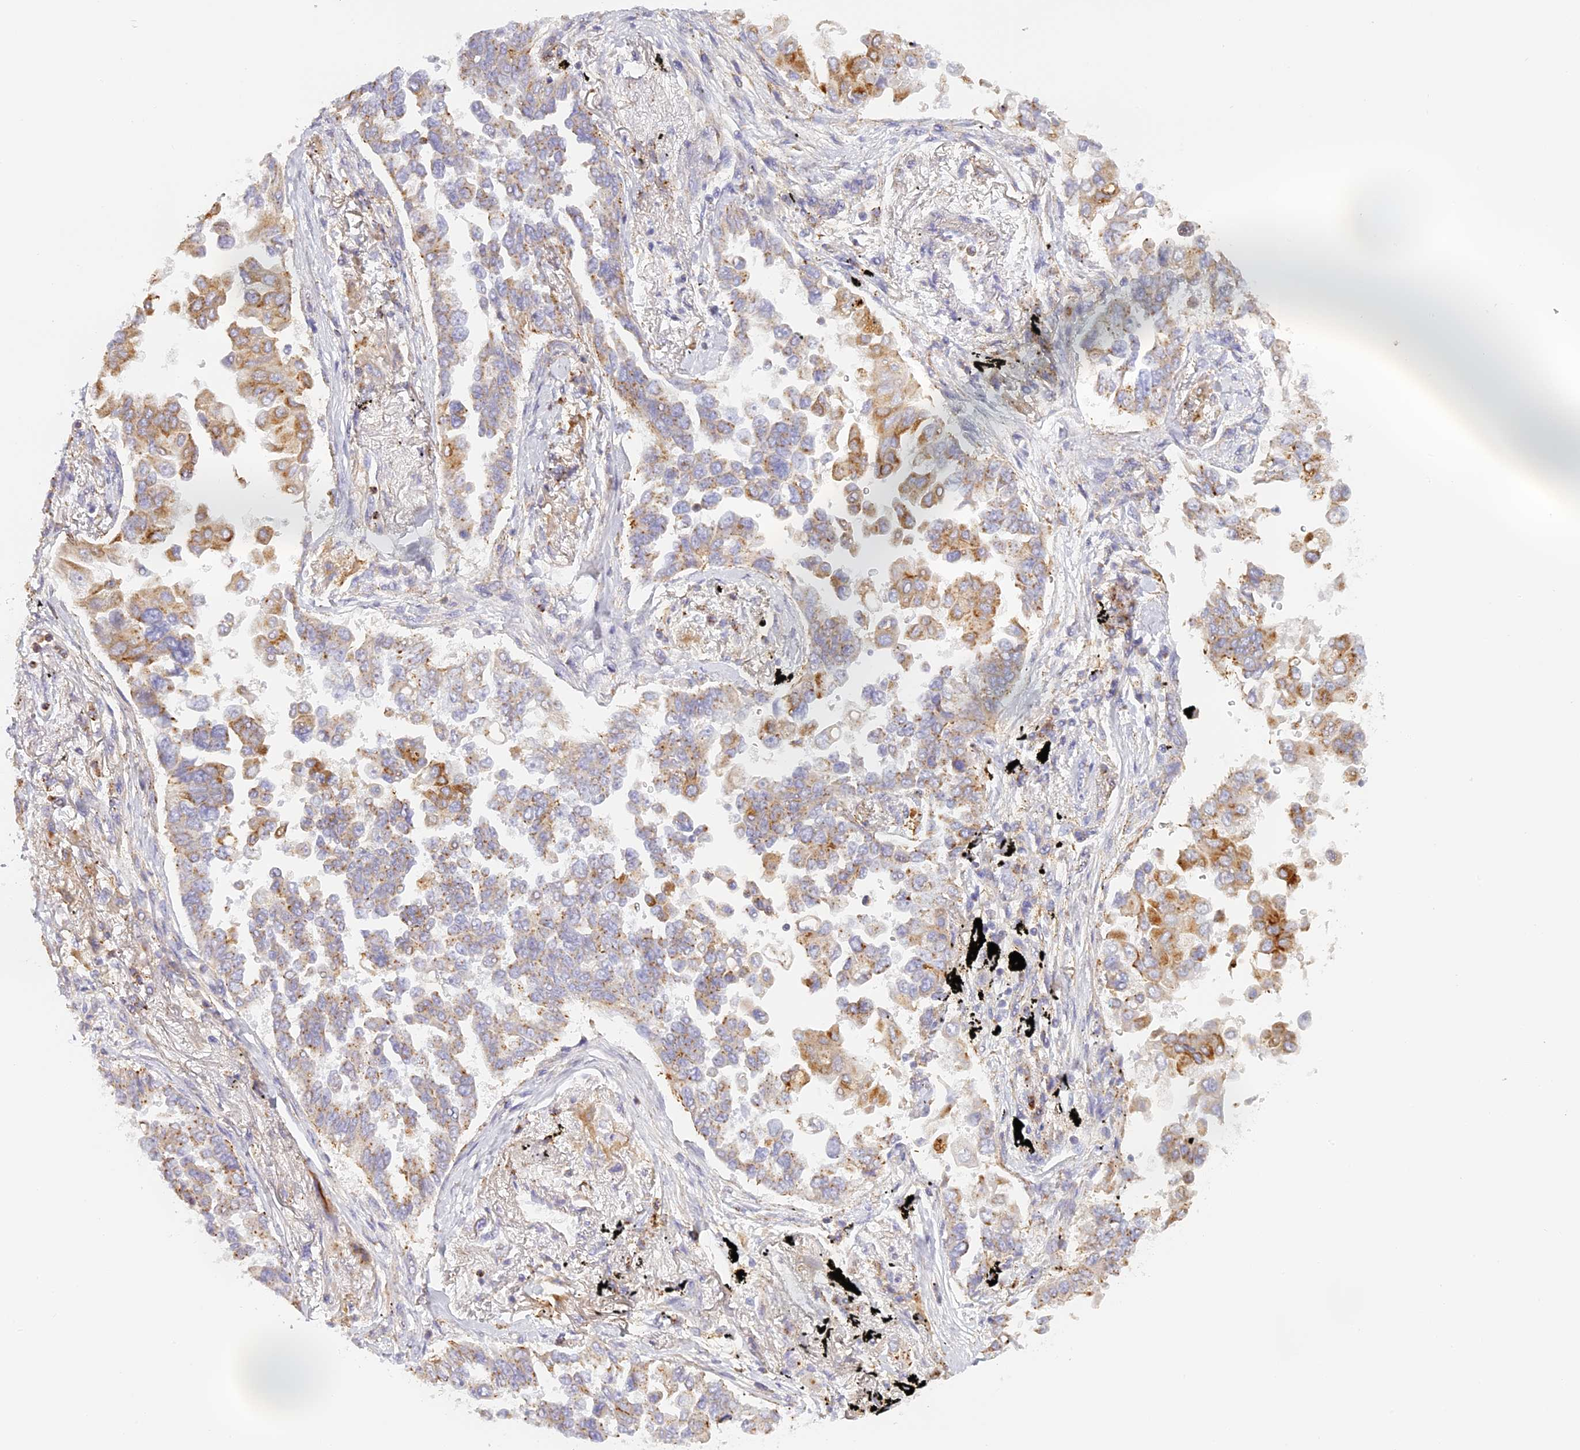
{"staining": {"intensity": "moderate", "quantity": "25%-75%", "location": "cytoplasmic/membranous"}, "tissue": "lung cancer", "cell_type": "Tumor cells", "image_type": "cancer", "snomed": [{"axis": "morphology", "description": "Adenocarcinoma, NOS"}, {"axis": "topography", "description": "Lung"}], "caption": "Immunohistochemical staining of human adenocarcinoma (lung) demonstrates medium levels of moderate cytoplasmic/membranous staining in approximately 25%-75% of tumor cells.", "gene": "LAMP2", "patient": {"sex": "female", "age": 67}}